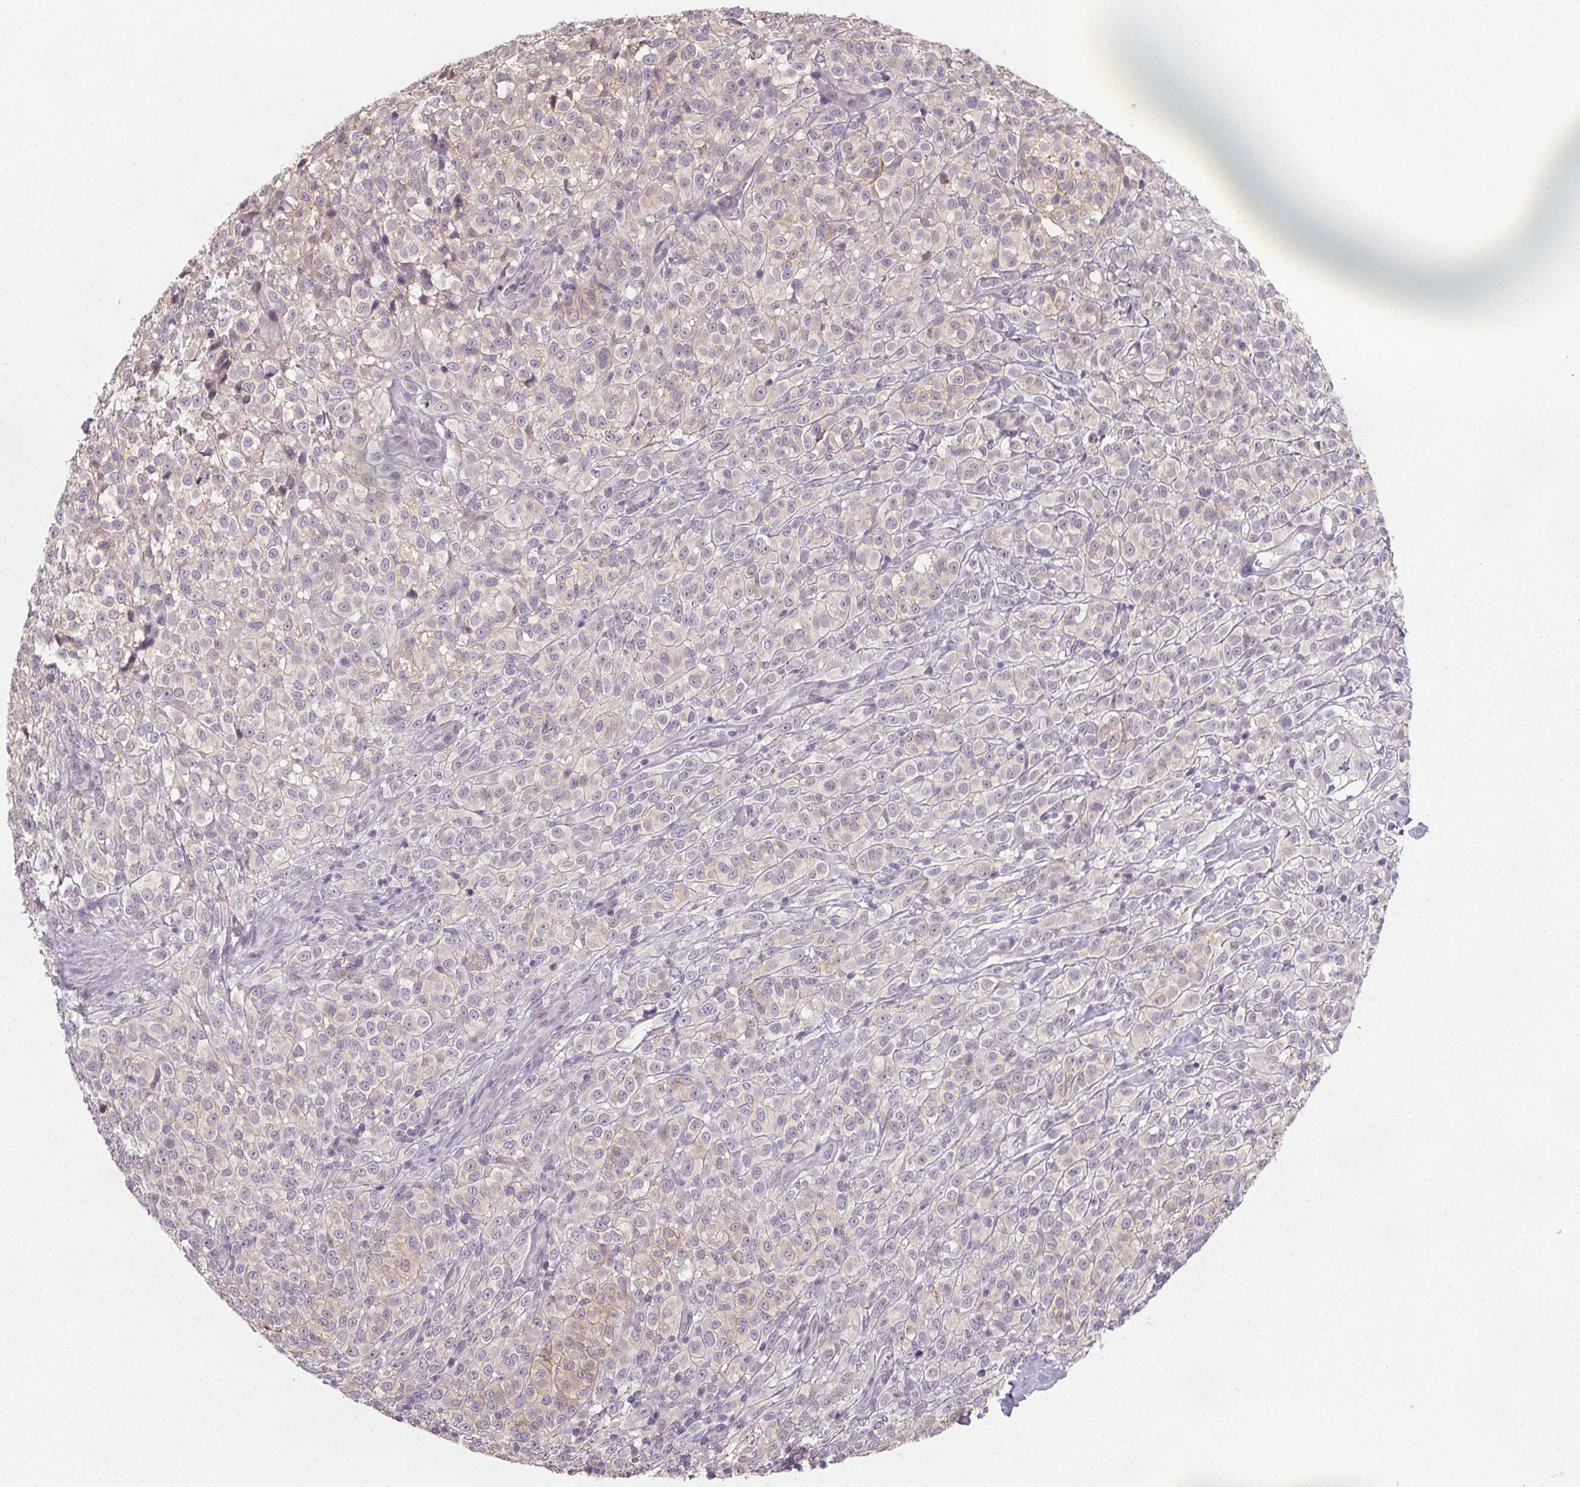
{"staining": {"intensity": "negative", "quantity": "none", "location": "none"}, "tissue": "melanoma", "cell_type": "Tumor cells", "image_type": "cancer", "snomed": [{"axis": "morphology", "description": "Malignant melanoma, NOS"}, {"axis": "topography", "description": "Skin"}], "caption": "This is an immunohistochemistry photomicrograph of melanoma. There is no expression in tumor cells.", "gene": "SLC26A2", "patient": {"sex": "male", "age": 85}}